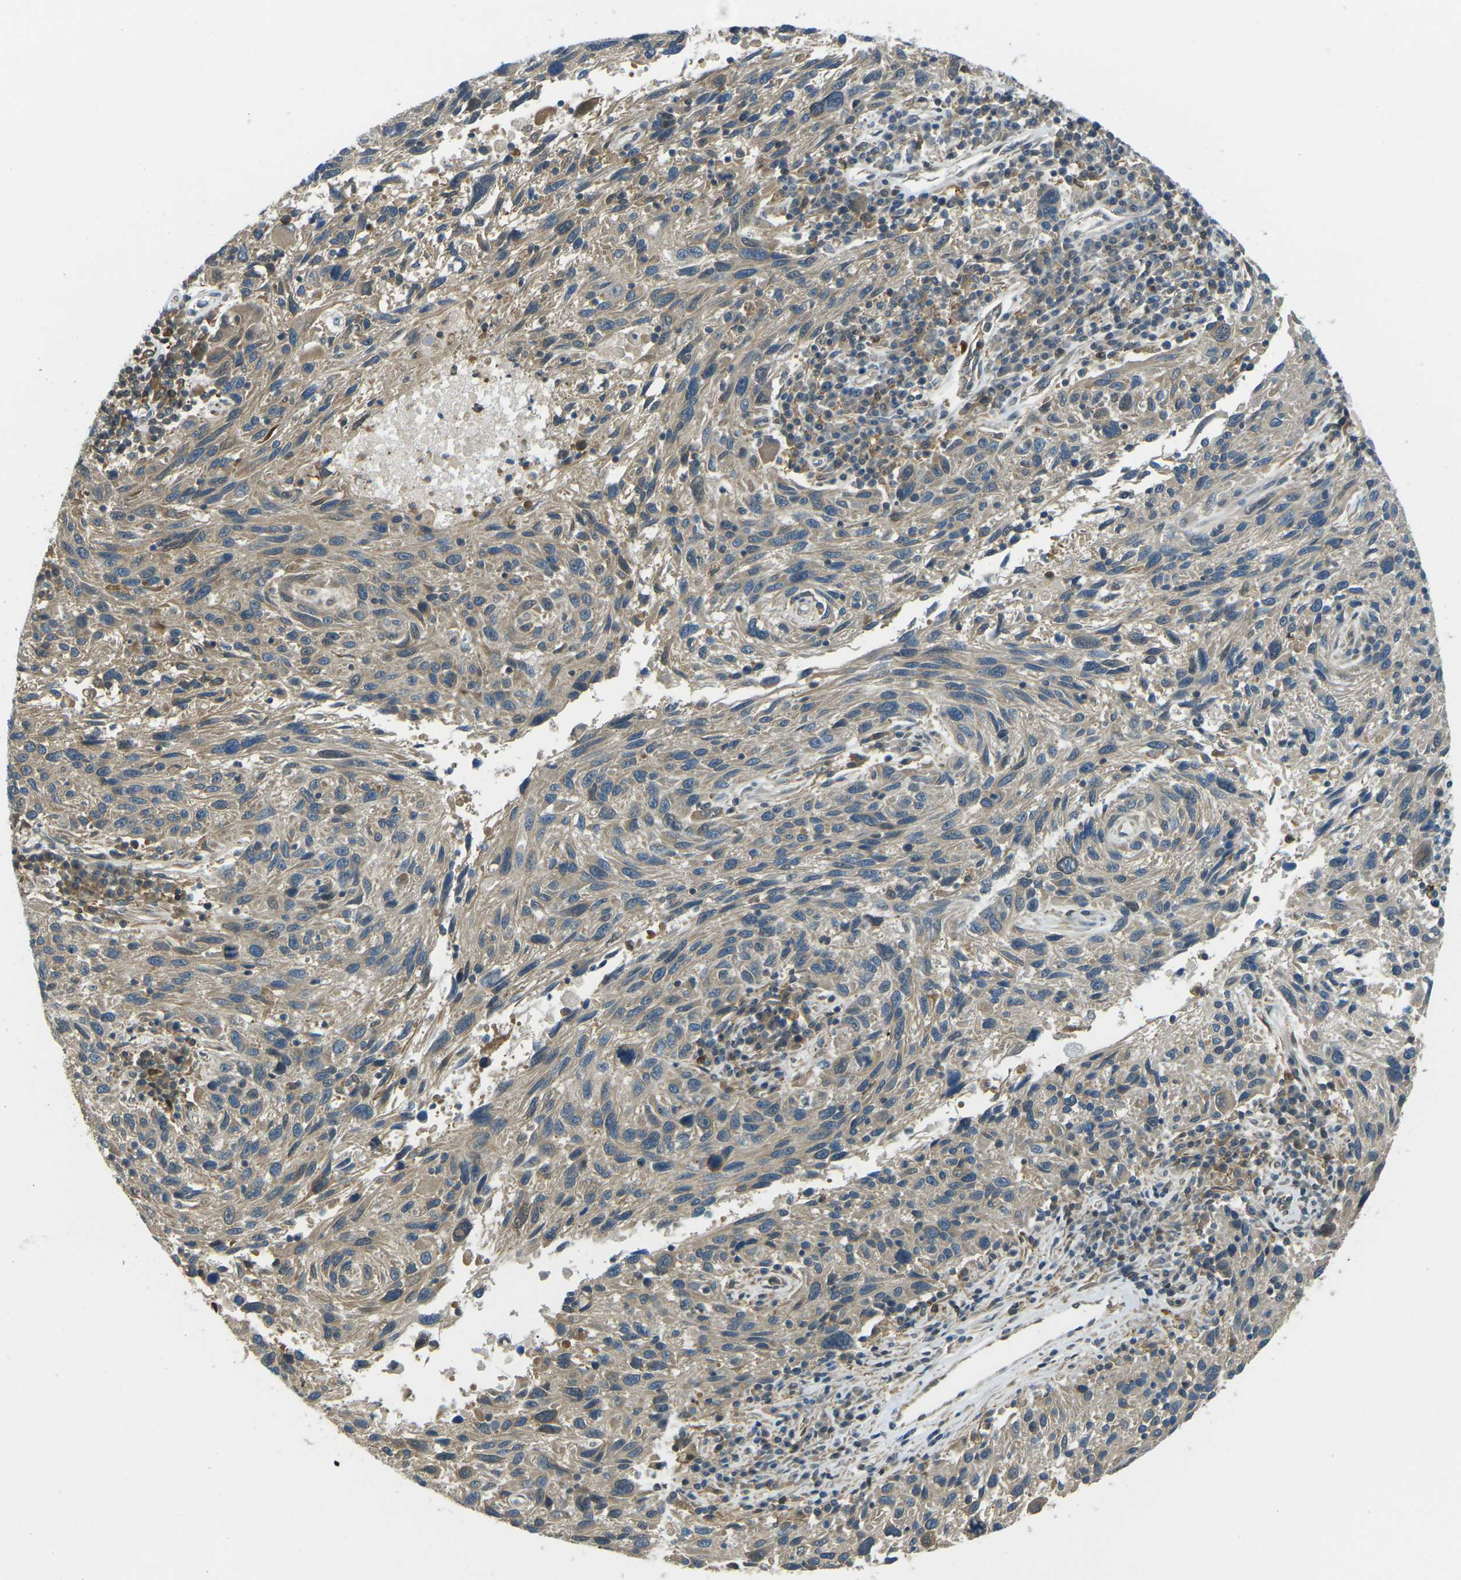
{"staining": {"intensity": "moderate", "quantity": ">75%", "location": "cytoplasmic/membranous"}, "tissue": "melanoma", "cell_type": "Tumor cells", "image_type": "cancer", "snomed": [{"axis": "morphology", "description": "Malignant melanoma, NOS"}, {"axis": "topography", "description": "Skin"}], "caption": "A medium amount of moderate cytoplasmic/membranous positivity is identified in approximately >75% of tumor cells in melanoma tissue.", "gene": "PIEZO2", "patient": {"sex": "male", "age": 53}}